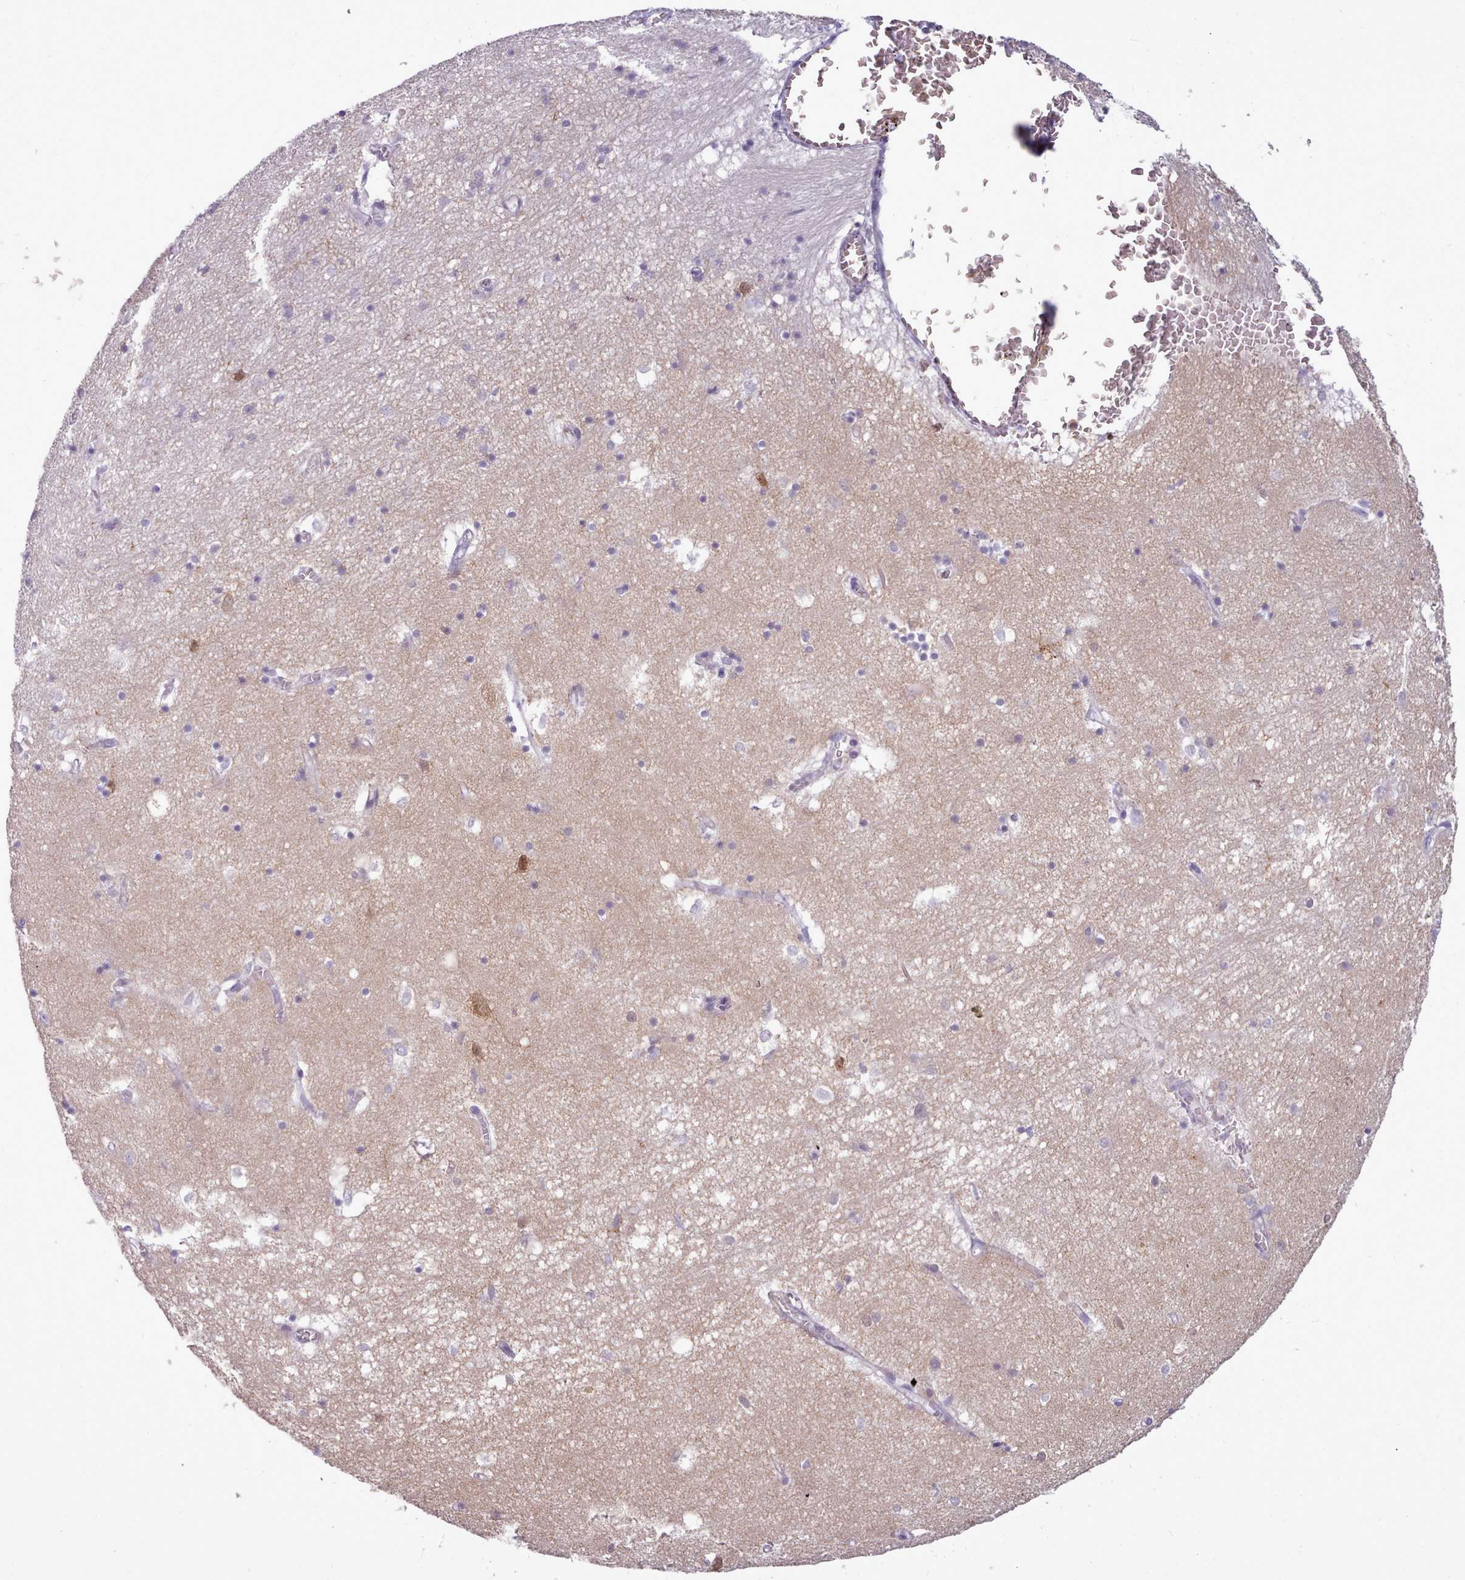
{"staining": {"intensity": "weak", "quantity": "<25%", "location": "cytoplasmic/membranous"}, "tissue": "hippocampus", "cell_type": "Glial cells", "image_type": "normal", "snomed": [{"axis": "morphology", "description": "Normal tissue, NOS"}, {"axis": "topography", "description": "Hippocampus"}], "caption": "DAB (3,3'-diaminobenzidine) immunohistochemical staining of benign hippocampus displays no significant expression in glial cells. Nuclei are stained in blue.", "gene": "KCTD16", "patient": {"sex": "female", "age": 64}}